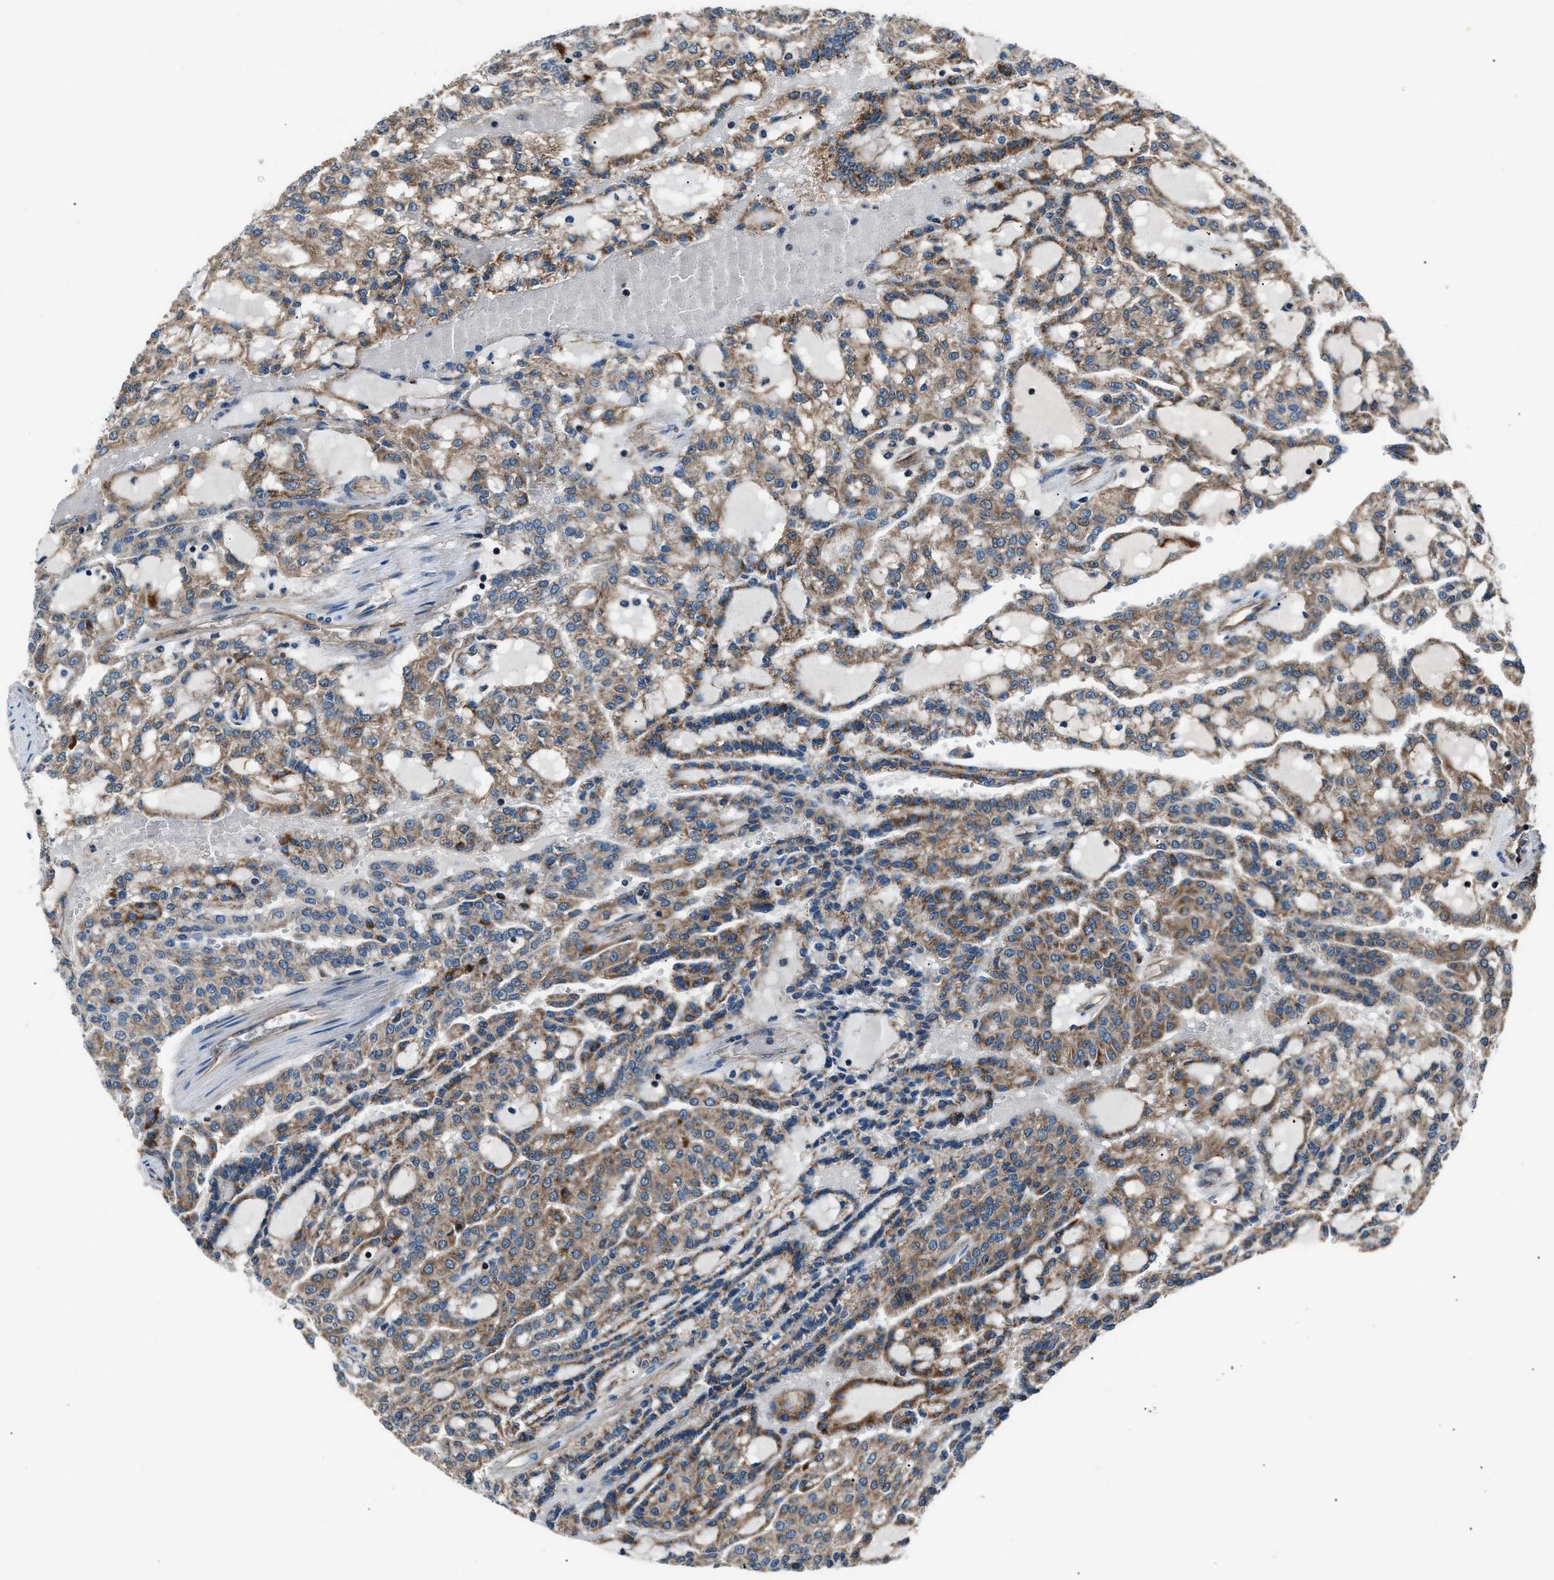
{"staining": {"intensity": "moderate", "quantity": ">75%", "location": "cytoplasmic/membranous"}, "tissue": "renal cancer", "cell_type": "Tumor cells", "image_type": "cancer", "snomed": [{"axis": "morphology", "description": "Adenocarcinoma, NOS"}, {"axis": "topography", "description": "Kidney"}], "caption": "This histopathology image displays IHC staining of renal adenocarcinoma, with medium moderate cytoplasmic/membranous staining in about >75% of tumor cells.", "gene": "GGCT", "patient": {"sex": "male", "age": 63}}